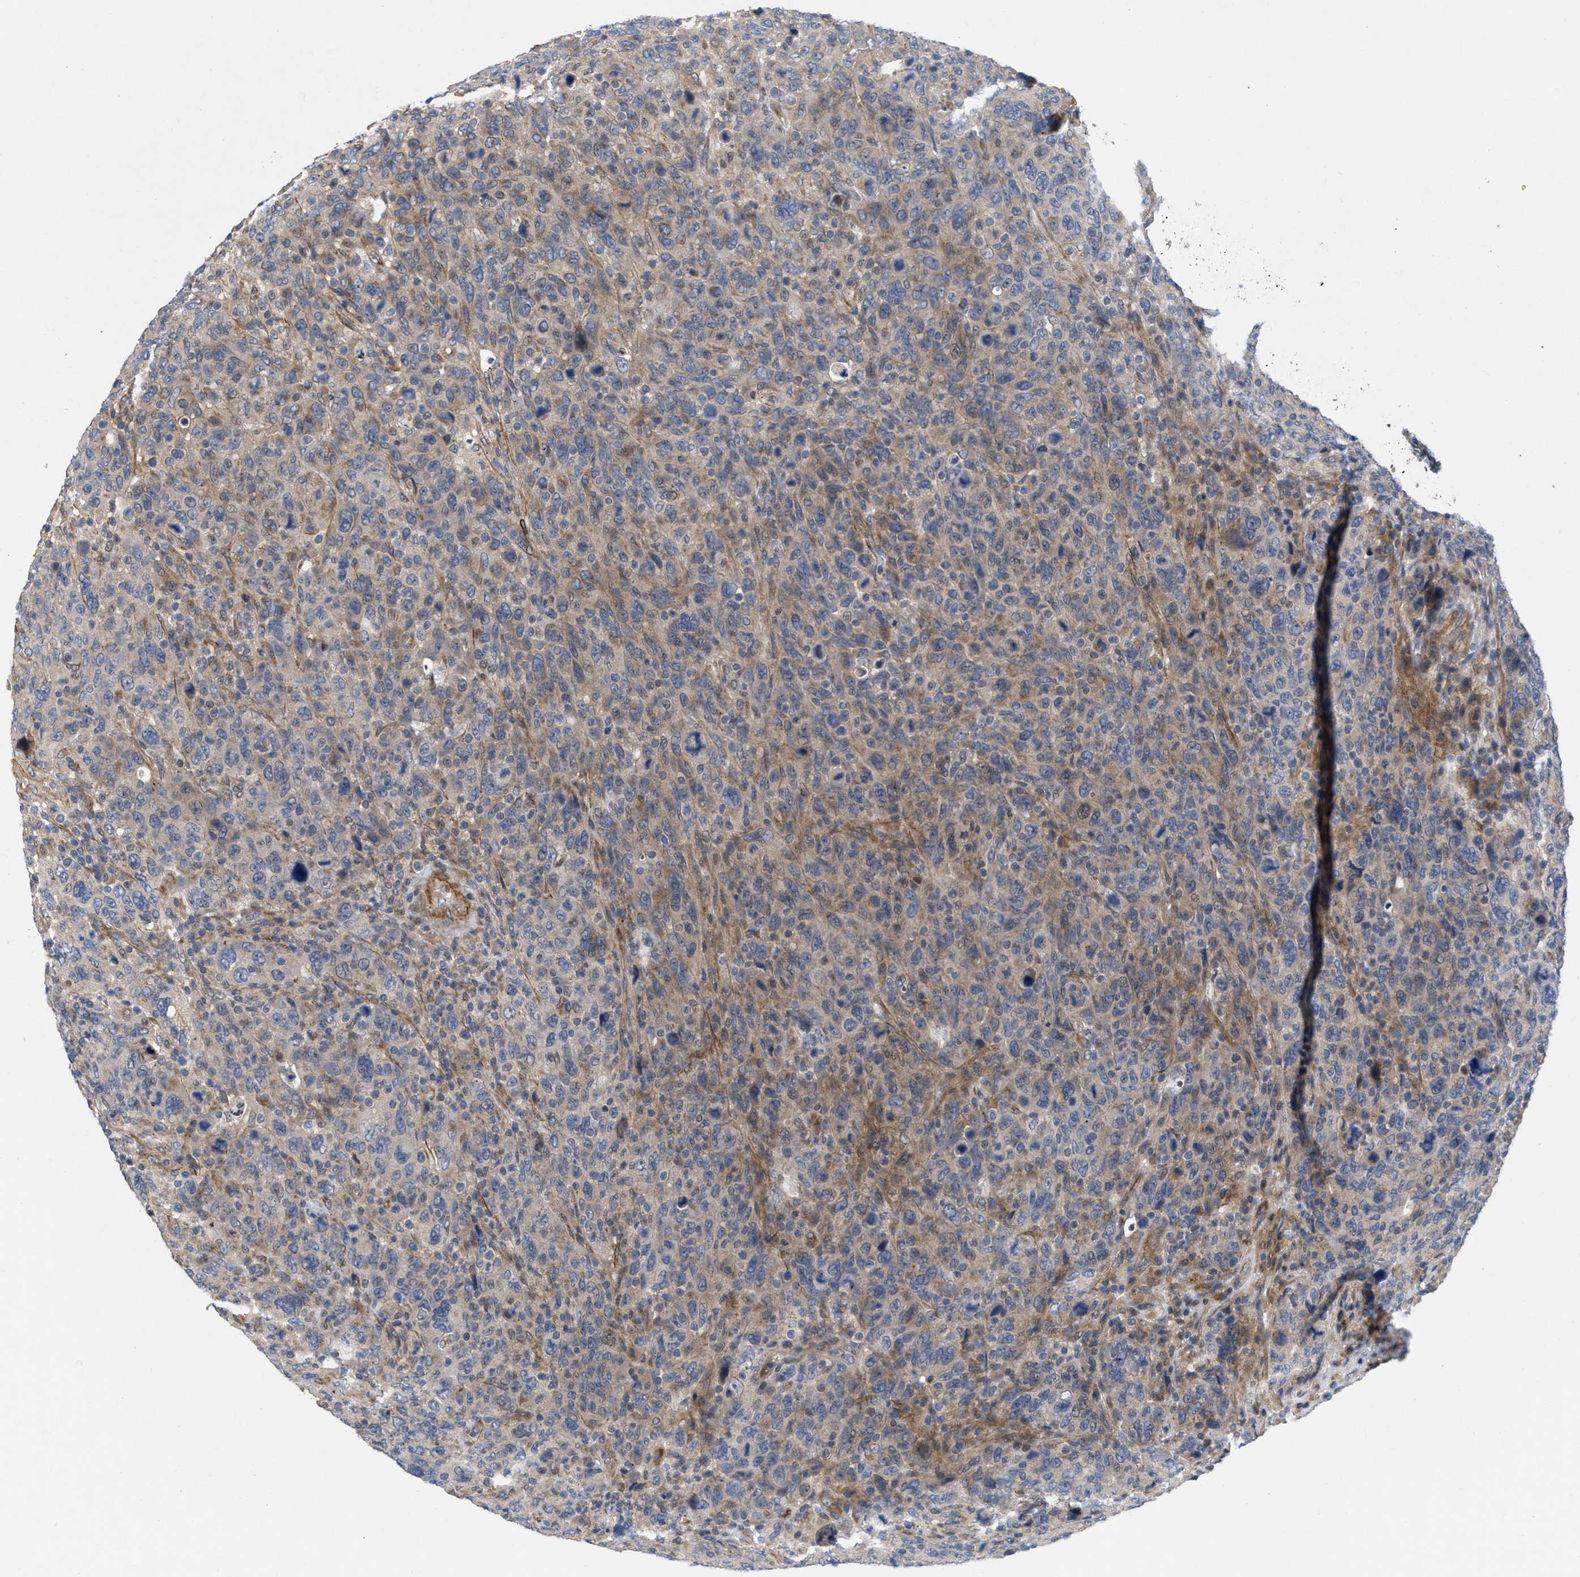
{"staining": {"intensity": "weak", "quantity": ">75%", "location": "cytoplasmic/membranous"}, "tissue": "breast cancer", "cell_type": "Tumor cells", "image_type": "cancer", "snomed": [{"axis": "morphology", "description": "Duct carcinoma"}, {"axis": "topography", "description": "Breast"}], "caption": "IHC micrograph of human infiltrating ductal carcinoma (breast) stained for a protein (brown), which shows low levels of weak cytoplasmic/membranous positivity in approximately >75% of tumor cells.", "gene": "ARHGEF26", "patient": {"sex": "female", "age": 37}}